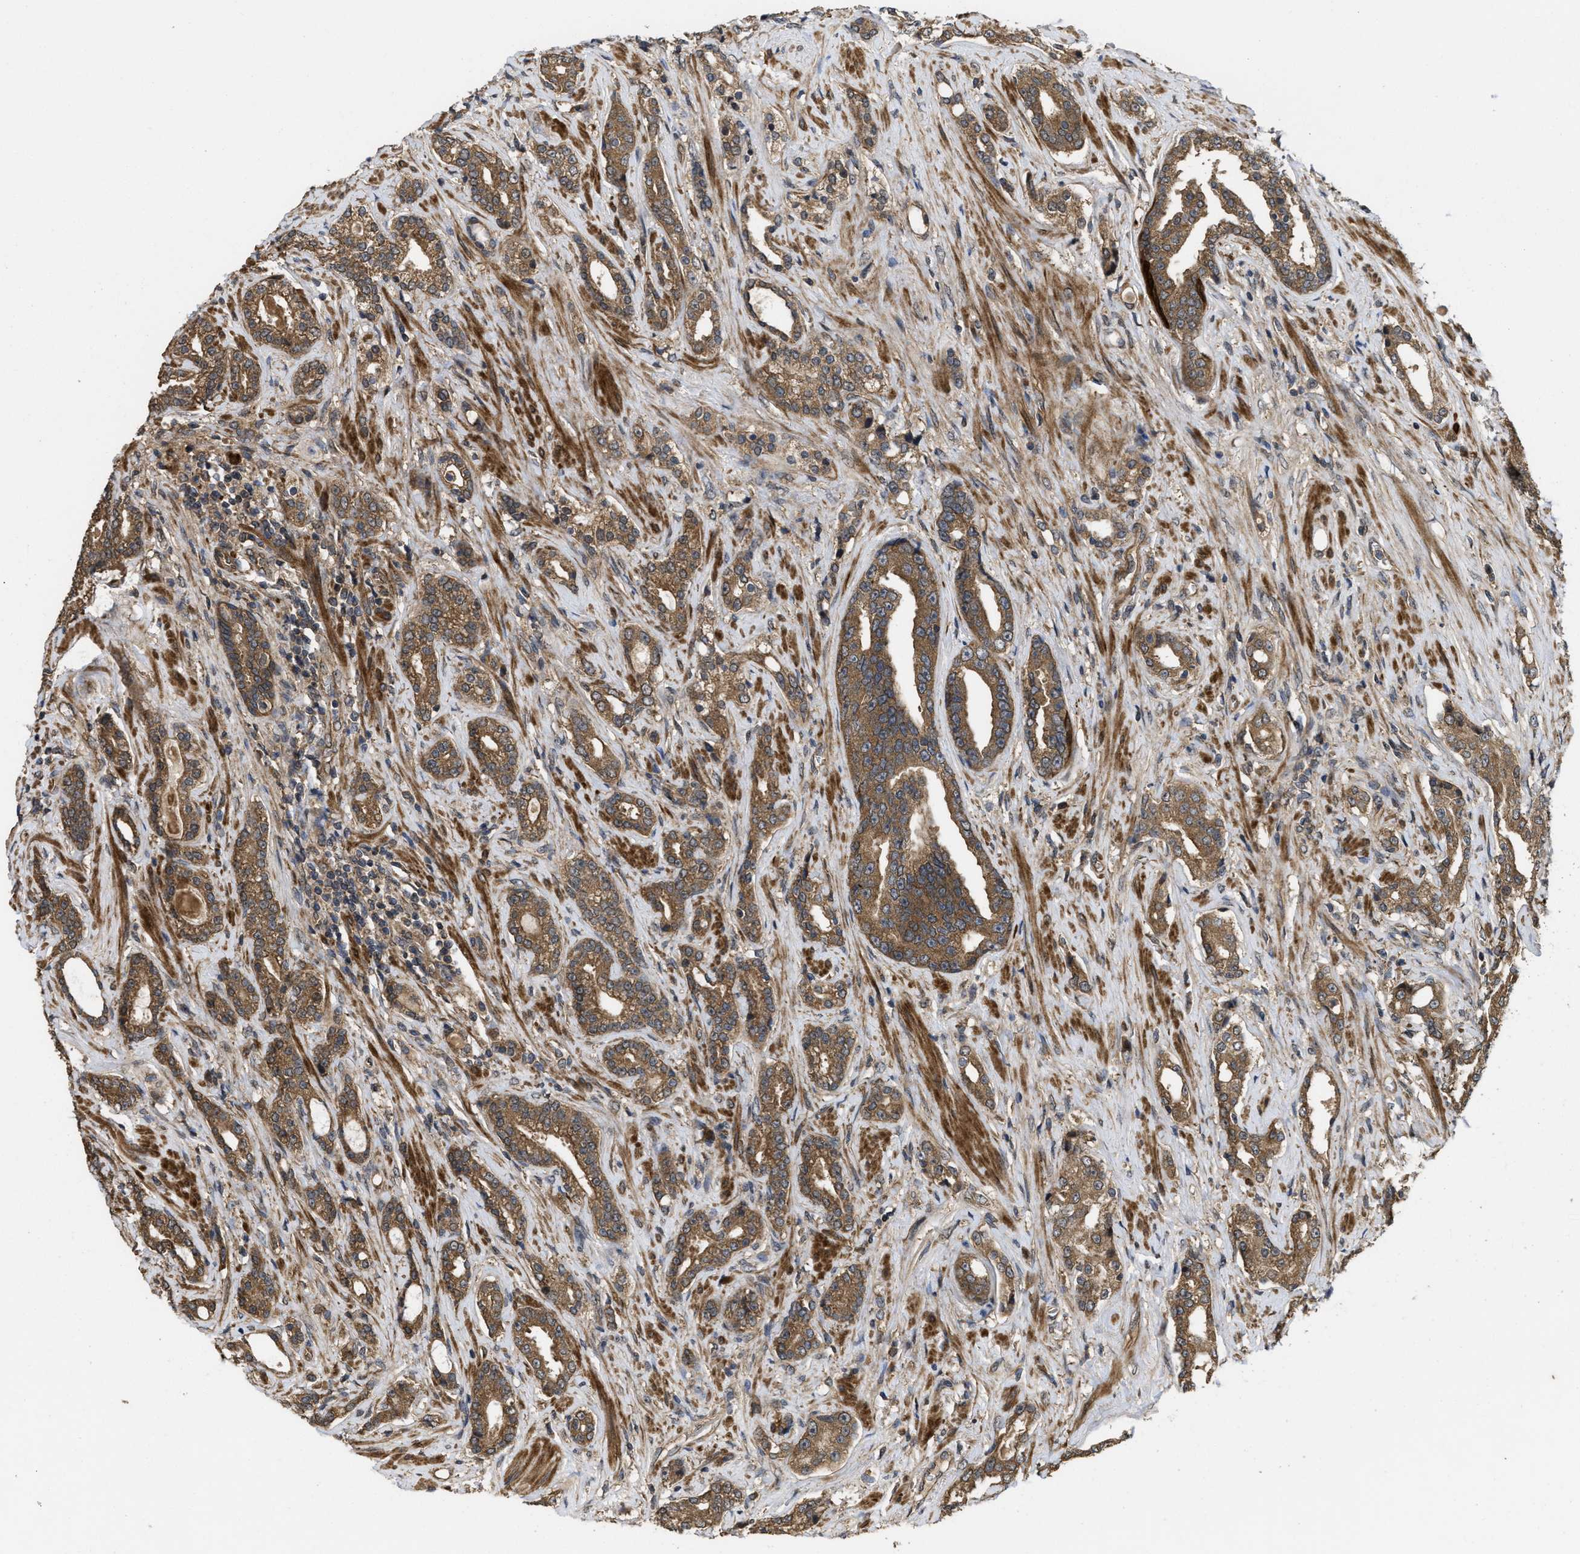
{"staining": {"intensity": "moderate", "quantity": ">75%", "location": "cytoplasmic/membranous"}, "tissue": "prostate cancer", "cell_type": "Tumor cells", "image_type": "cancer", "snomed": [{"axis": "morphology", "description": "Adenocarcinoma, High grade"}, {"axis": "topography", "description": "Prostate"}], "caption": "This histopathology image displays prostate cancer (adenocarcinoma (high-grade)) stained with immunohistochemistry to label a protein in brown. The cytoplasmic/membranous of tumor cells show moderate positivity for the protein. Nuclei are counter-stained blue.", "gene": "FZD6", "patient": {"sex": "male", "age": 71}}